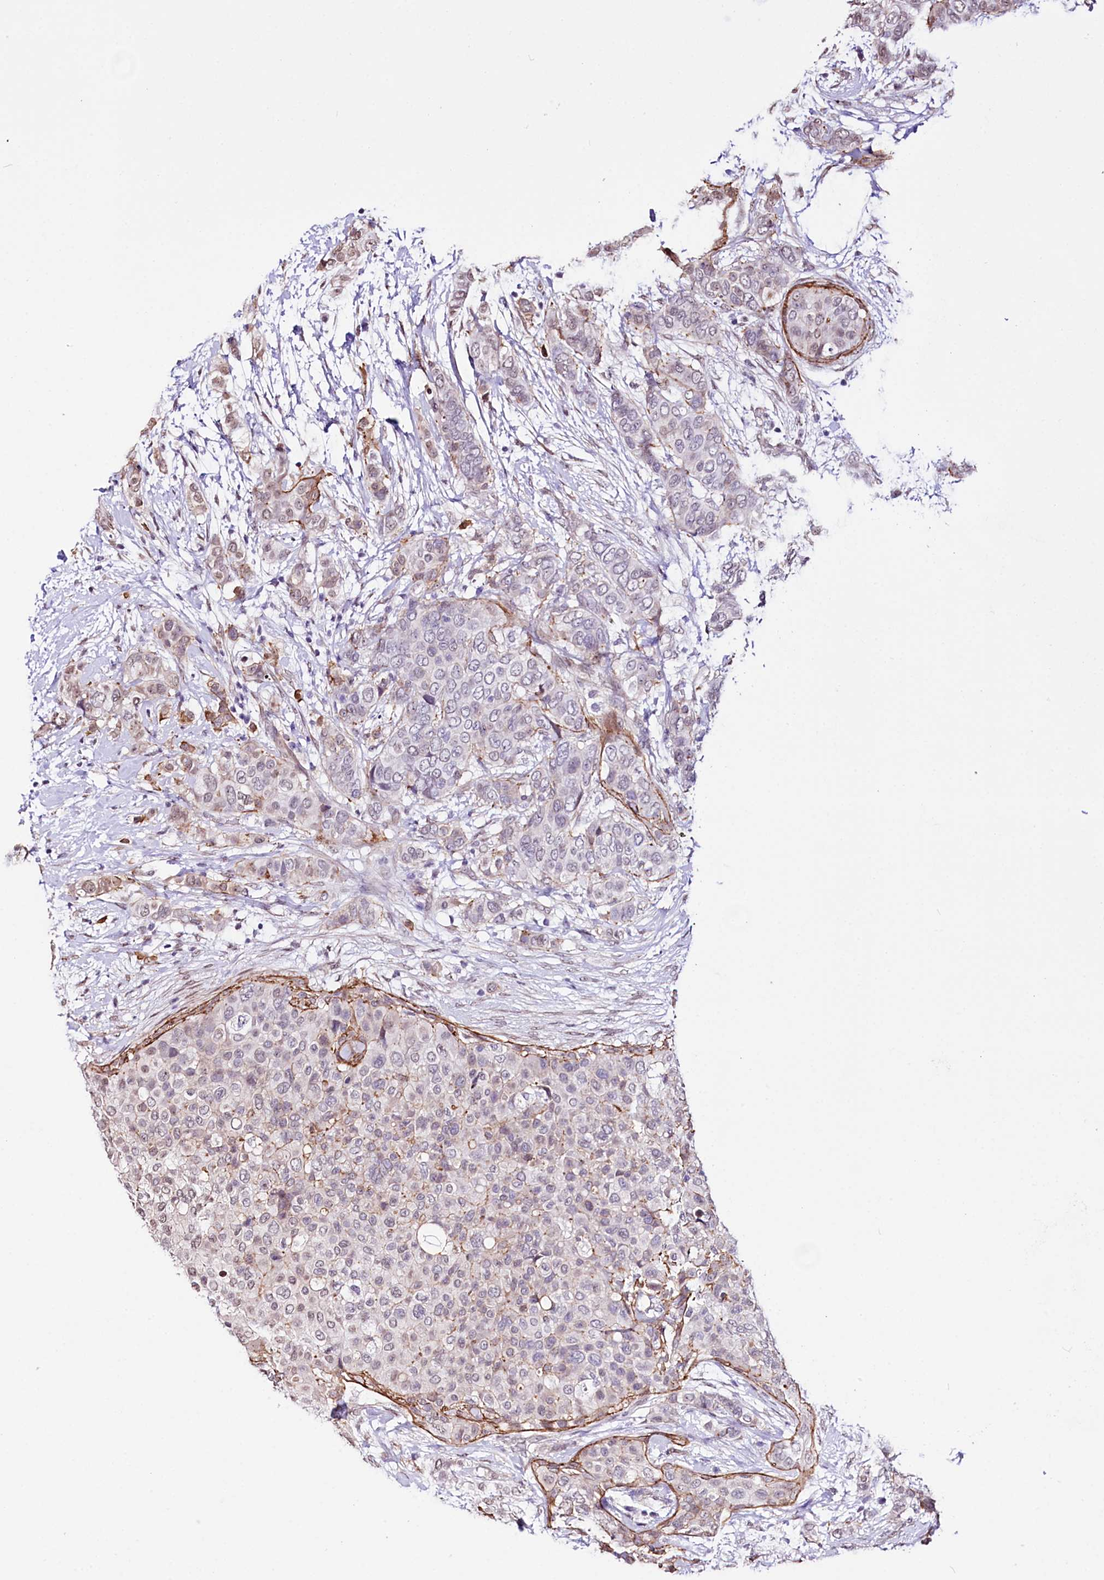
{"staining": {"intensity": "negative", "quantity": "none", "location": "none"}, "tissue": "breast cancer", "cell_type": "Tumor cells", "image_type": "cancer", "snomed": [{"axis": "morphology", "description": "Lobular carcinoma"}, {"axis": "topography", "description": "Breast"}], "caption": "Human breast cancer stained for a protein using immunohistochemistry (IHC) shows no expression in tumor cells.", "gene": "ST7", "patient": {"sex": "female", "age": 51}}